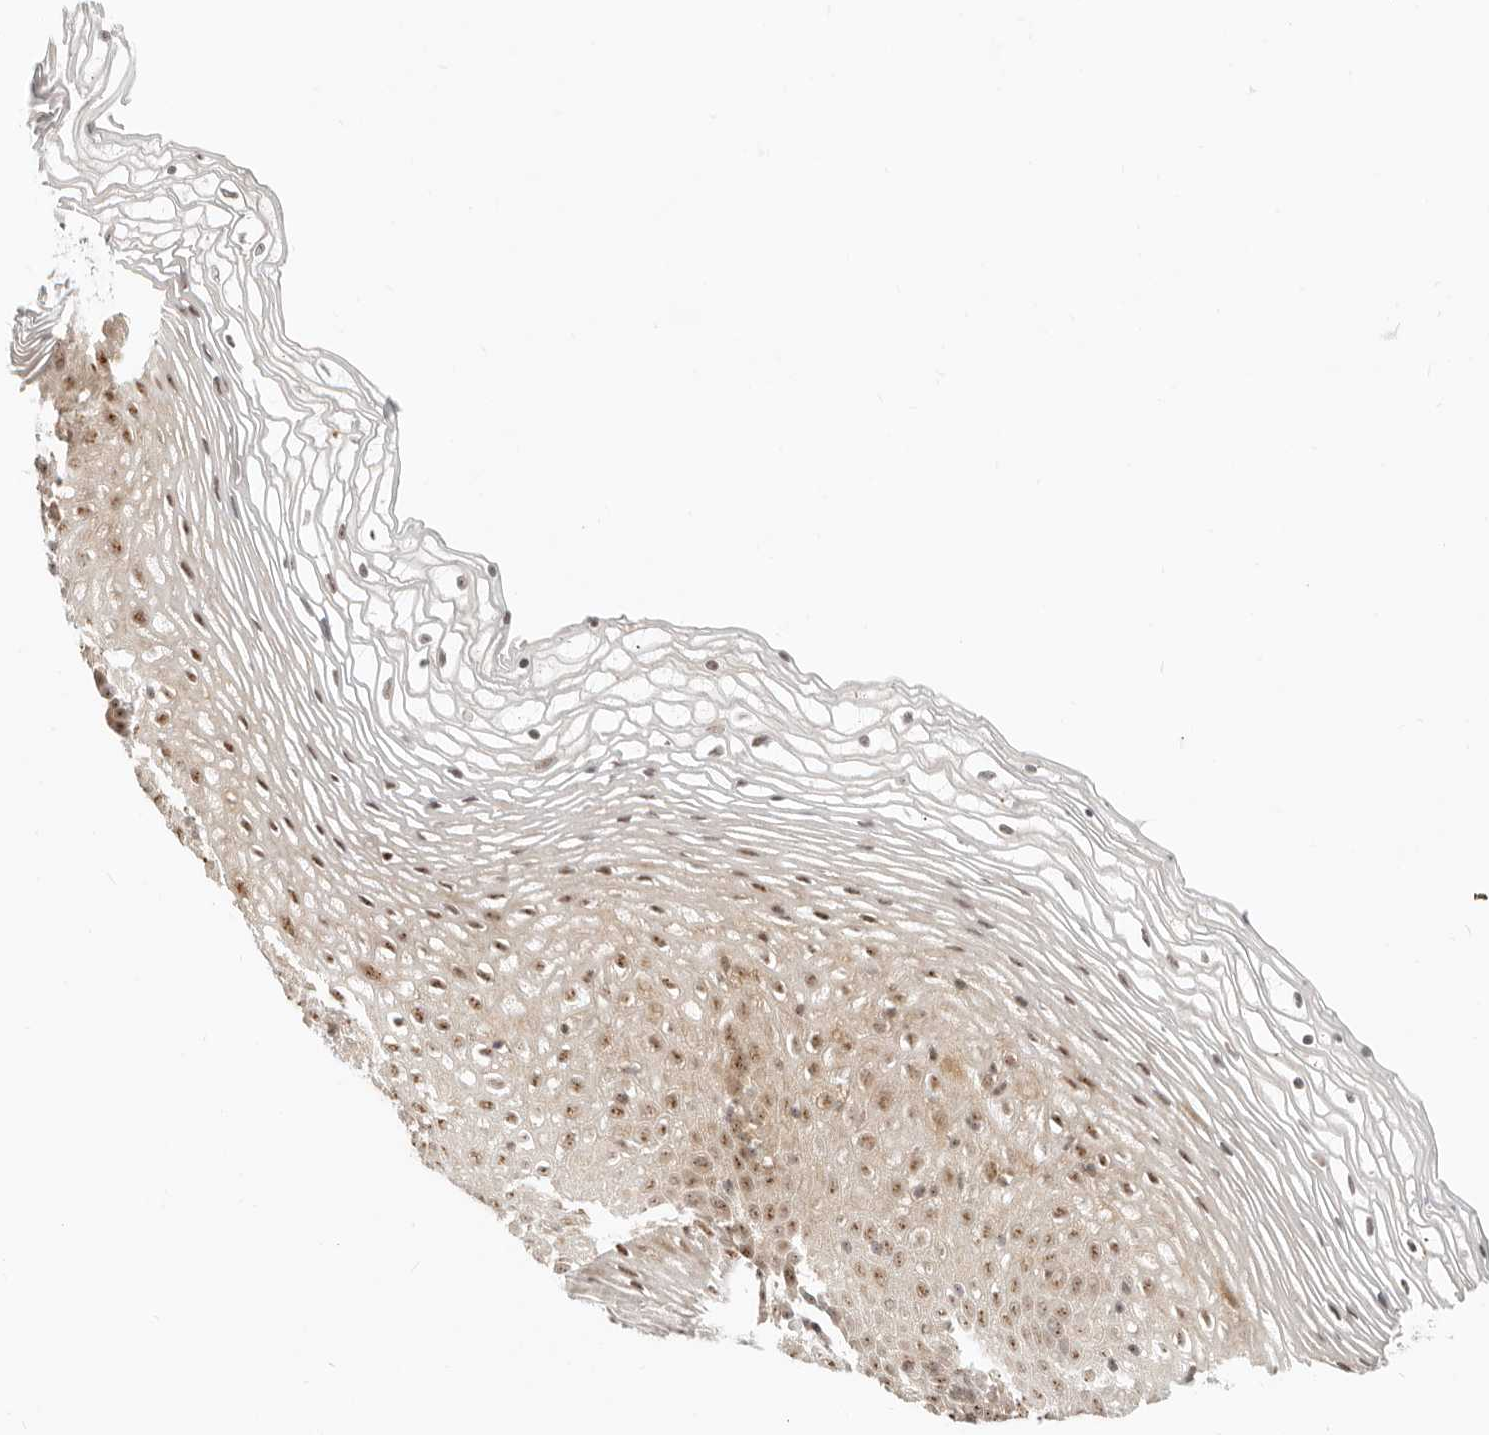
{"staining": {"intensity": "moderate", "quantity": ">75%", "location": "cytoplasmic/membranous,nuclear"}, "tissue": "vagina", "cell_type": "Squamous epithelial cells", "image_type": "normal", "snomed": [{"axis": "morphology", "description": "Normal tissue, NOS"}, {"axis": "topography", "description": "Vagina"}], "caption": "This image displays benign vagina stained with IHC to label a protein in brown. The cytoplasmic/membranous,nuclear of squamous epithelial cells show moderate positivity for the protein. Nuclei are counter-stained blue.", "gene": "BAP1", "patient": {"sex": "female", "age": 32}}